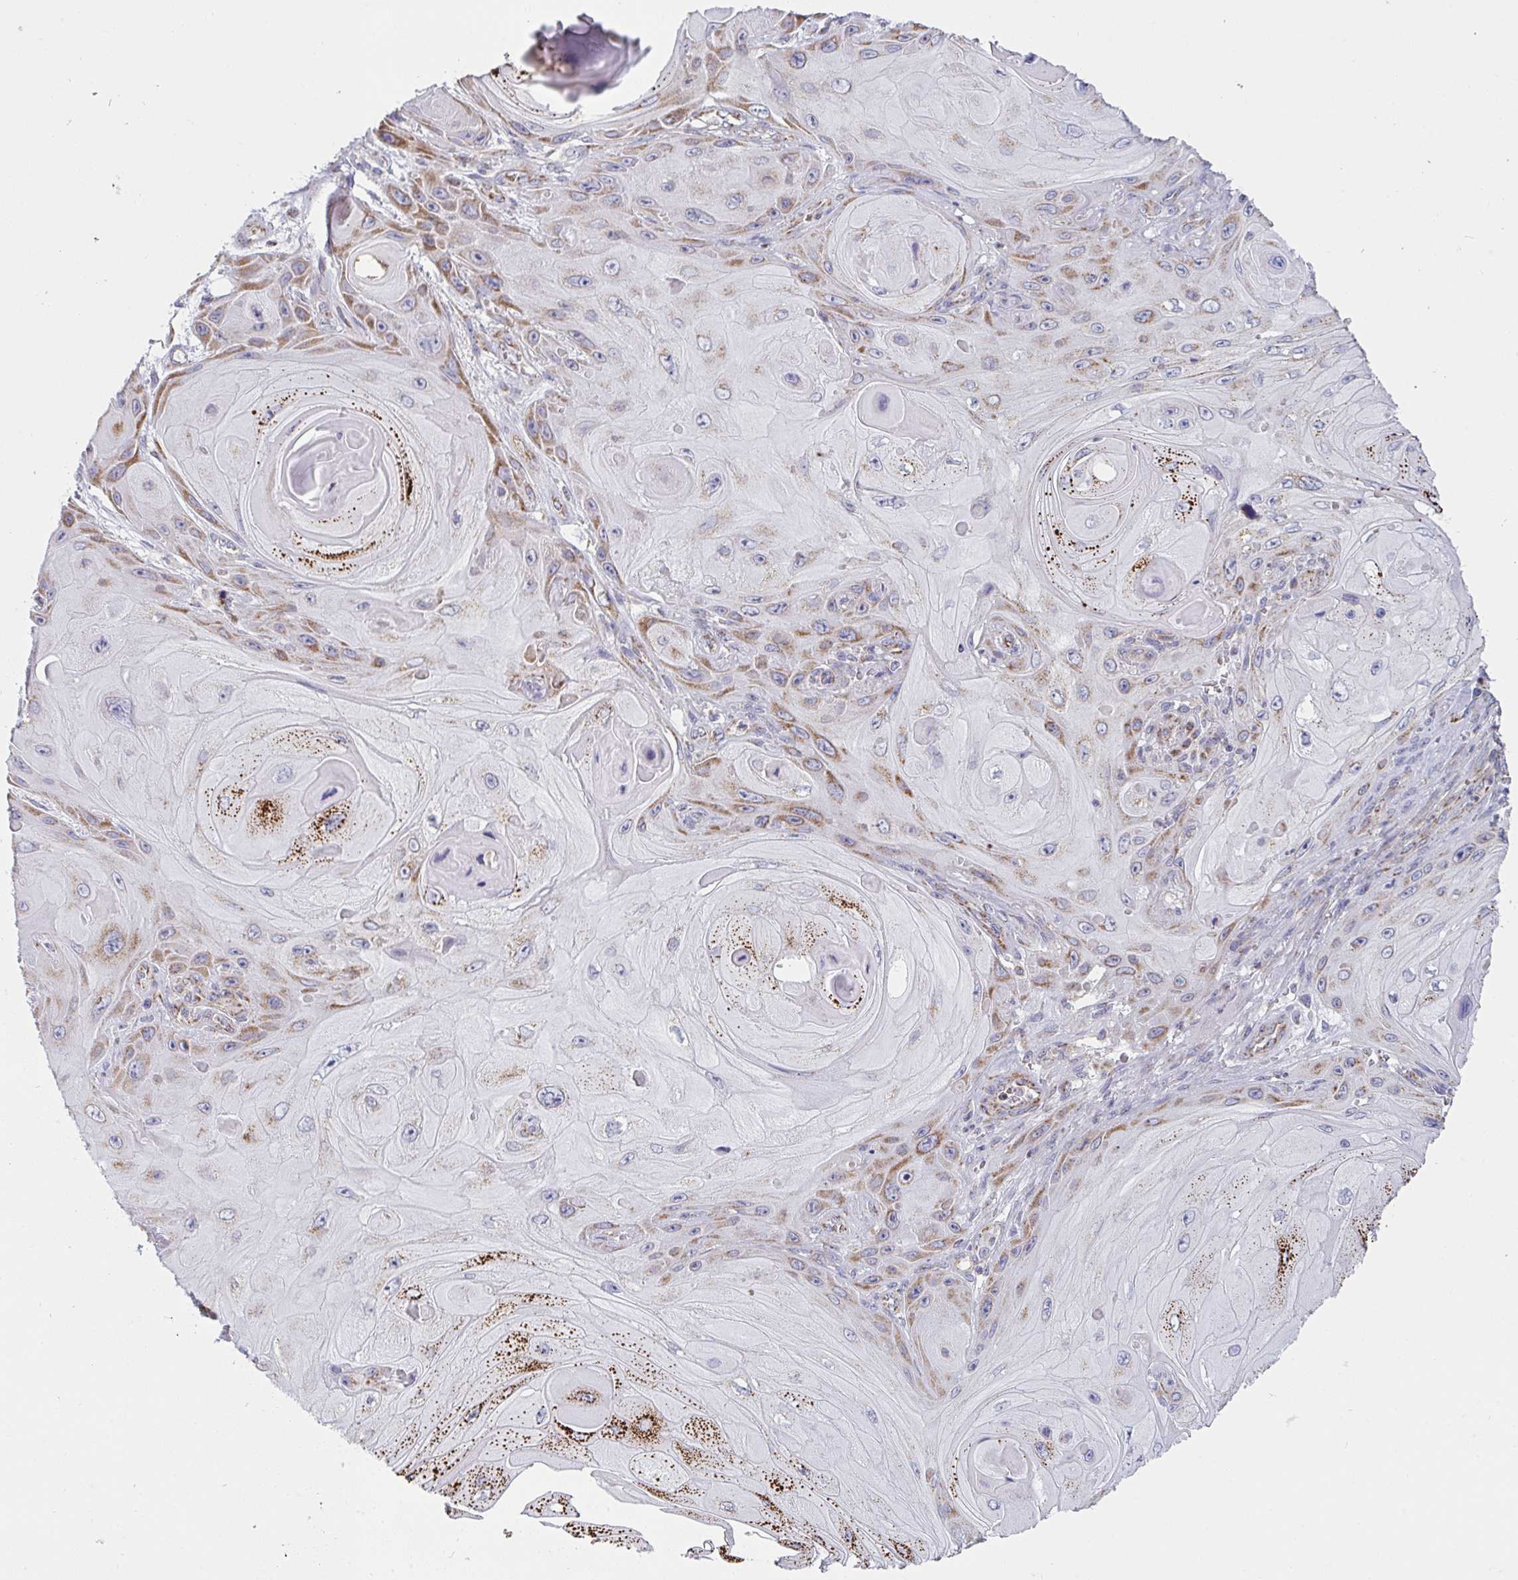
{"staining": {"intensity": "moderate", "quantity": "25%-75%", "location": "cytoplasmic/membranous"}, "tissue": "skin cancer", "cell_type": "Tumor cells", "image_type": "cancer", "snomed": [{"axis": "morphology", "description": "Squamous cell carcinoma, NOS"}, {"axis": "topography", "description": "Skin"}], "caption": "This is a histology image of IHC staining of skin cancer (squamous cell carcinoma), which shows moderate staining in the cytoplasmic/membranous of tumor cells.", "gene": "FAHD1", "patient": {"sex": "female", "age": 94}}